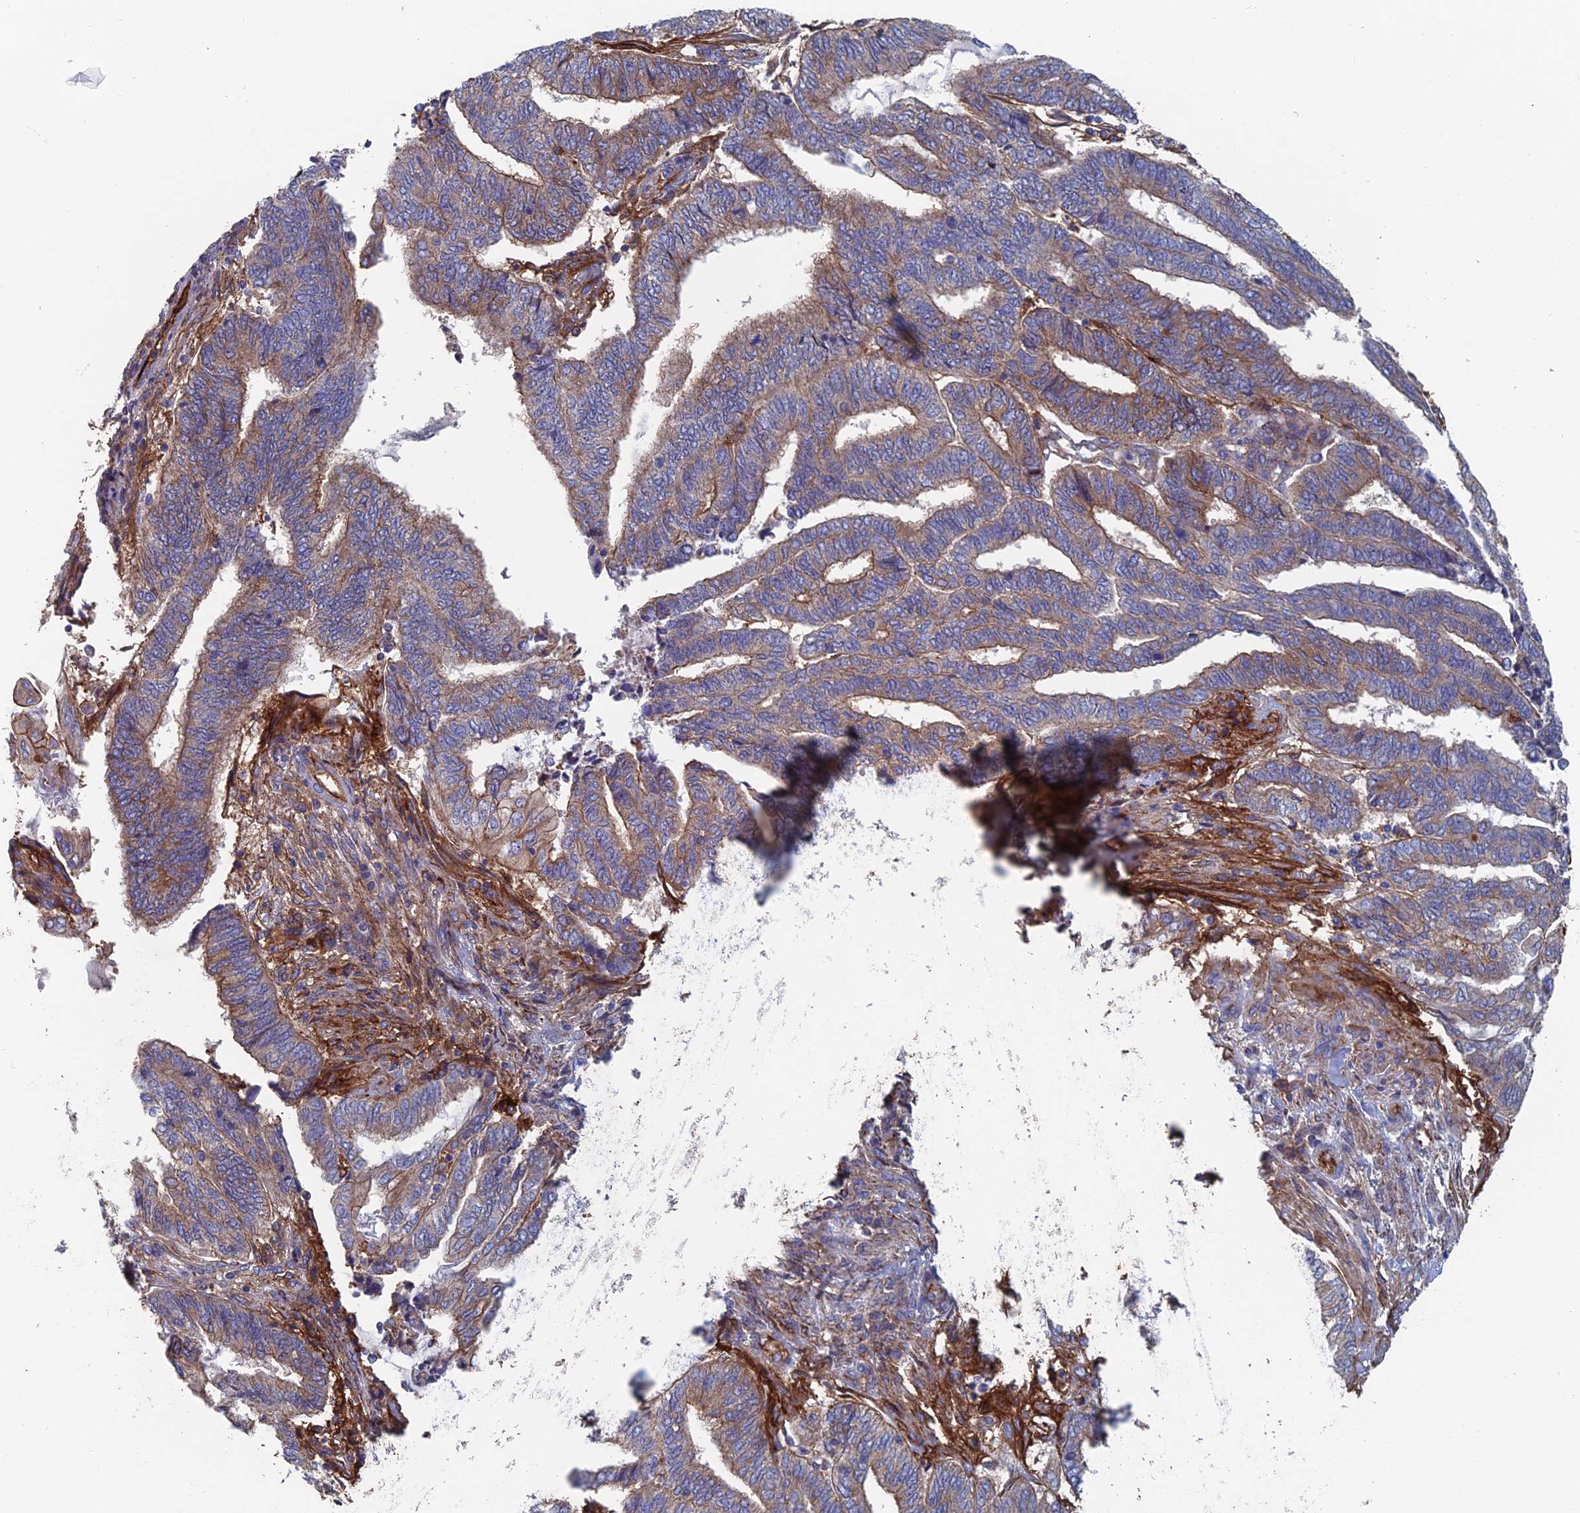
{"staining": {"intensity": "moderate", "quantity": "25%-75%", "location": "cytoplasmic/membranous"}, "tissue": "endometrial cancer", "cell_type": "Tumor cells", "image_type": "cancer", "snomed": [{"axis": "morphology", "description": "Adenocarcinoma, NOS"}, {"axis": "topography", "description": "Uterus"}, {"axis": "topography", "description": "Endometrium"}], "caption": "Immunohistochemical staining of human endometrial adenocarcinoma exhibits moderate cytoplasmic/membranous protein expression in approximately 25%-75% of tumor cells.", "gene": "SNX11", "patient": {"sex": "female", "age": 70}}